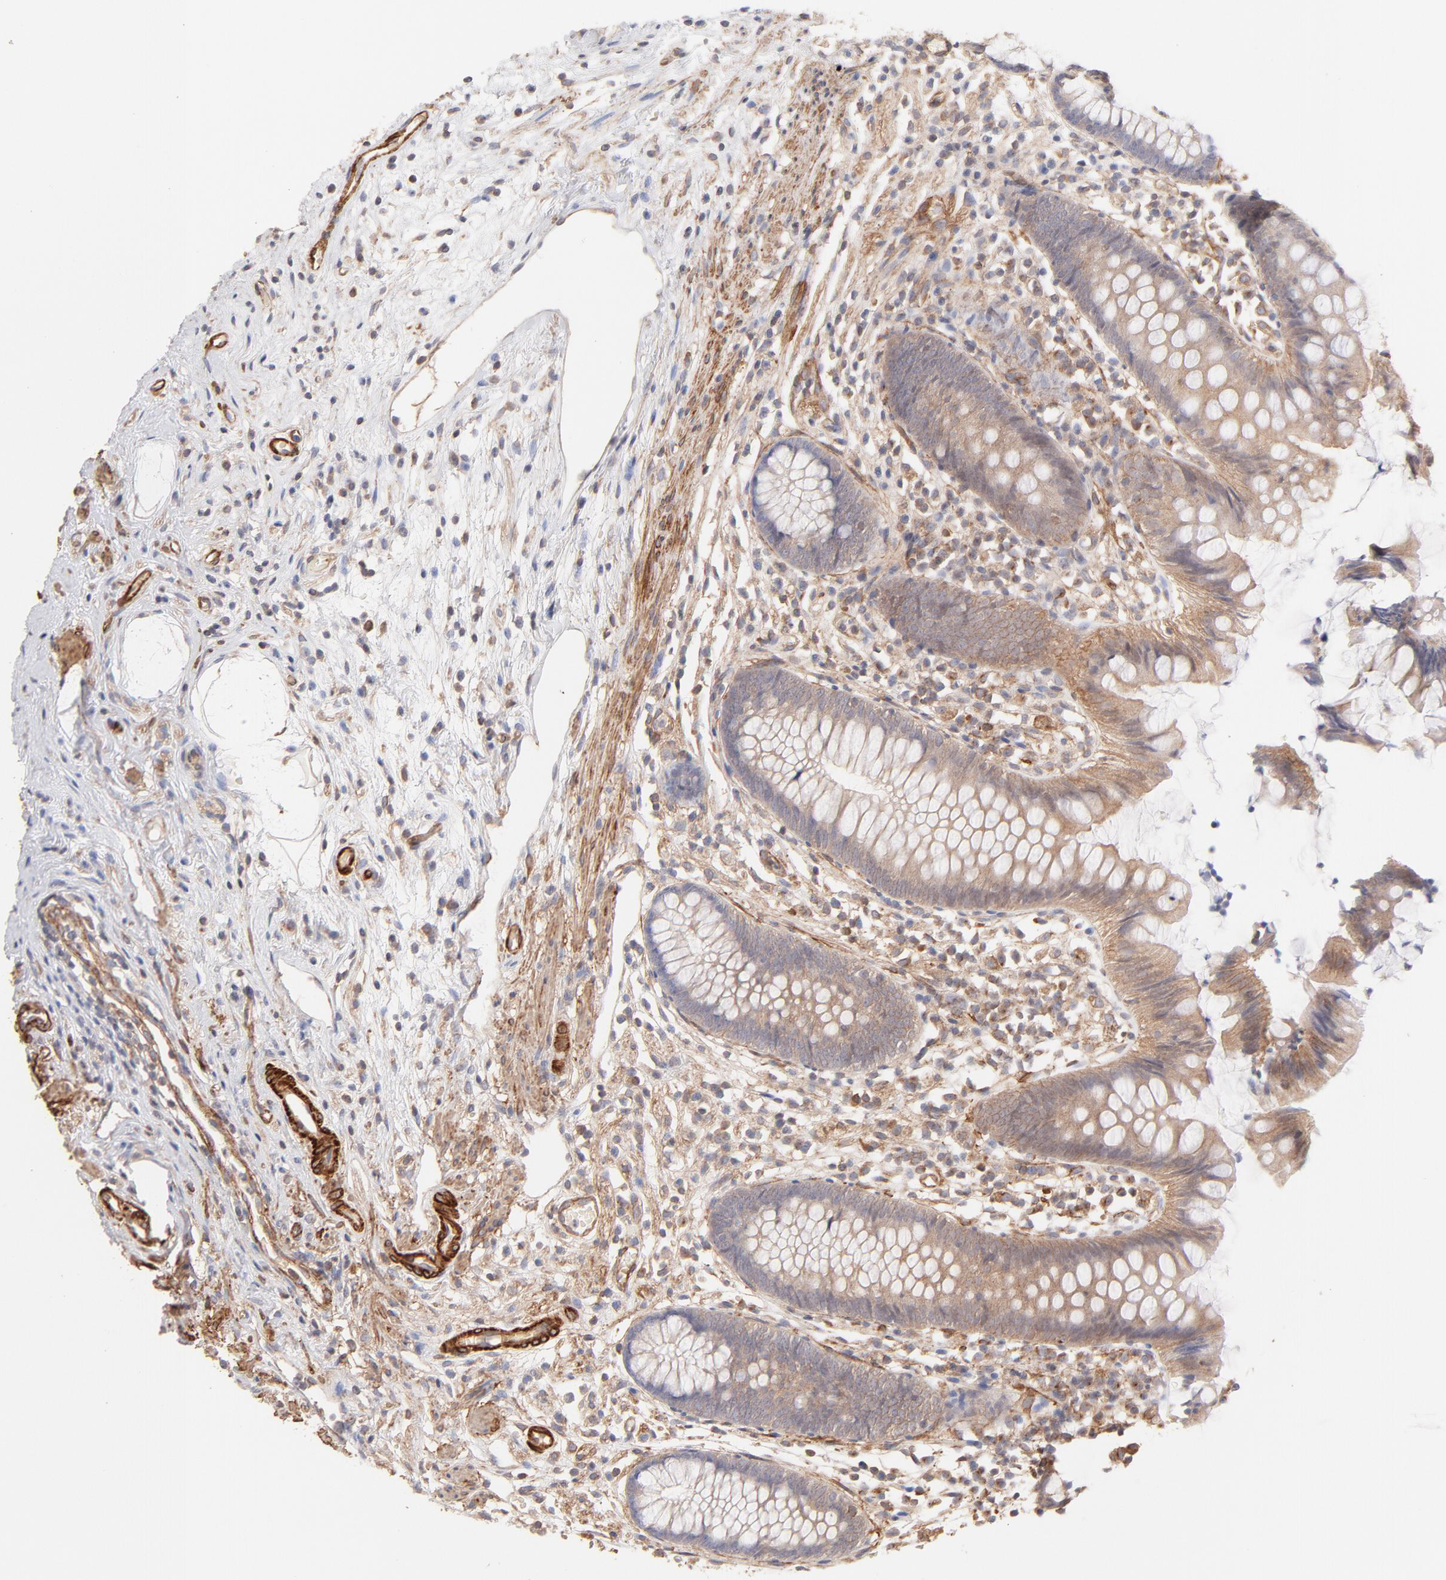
{"staining": {"intensity": "weak", "quantity": ">75%", "location": "cytoplasmic/membranous"}, "tissue": "appendix", "cell_type": "Glandular cells", "image_type": "normal", "snomed": [{"axis": "morphology", "description": "Normal tissue, NOS"}, {"axis": "topography", "description": "Appendix"}], "caption": "This photomicrograph shows immunohistochemistry (IHC) staining of normal appendix, with low weak cytoplasmic/membranous staining in approximately >75% of glandular cells.", "gene": "LDLRAP1", "patient": {"sex": "male", "age": 38}}